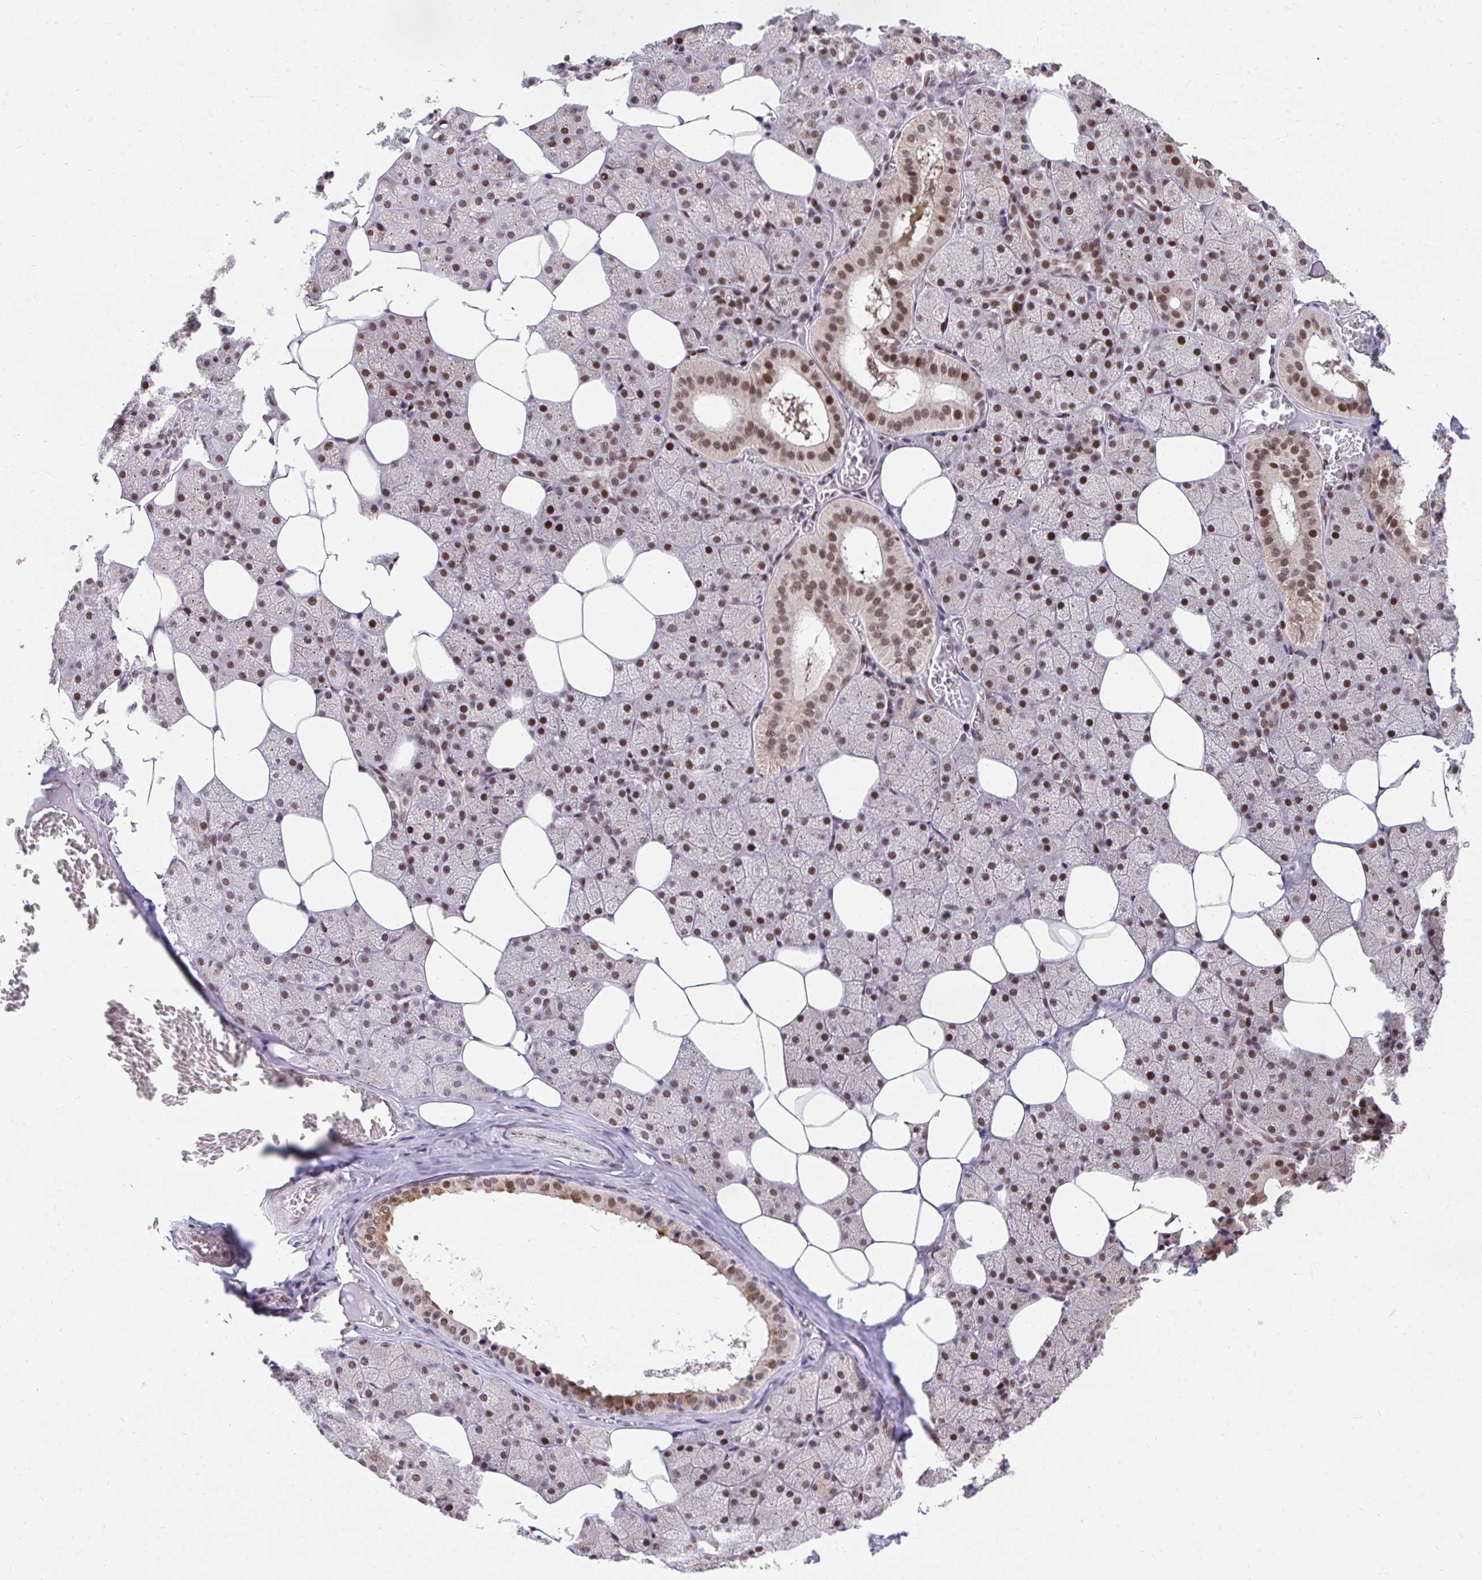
{"staining": {"intensity": "strong", "quantity": ">75%", "location": "nuclear"}, "tissue": "salivary gland", "cell_type": "Glandular cells", "image_type": "normal", "snomed": [{"axis": "morphology", "description": "Normal tissue, NOS"}, {"axis": "topography", "description": "Salivary gland"}, {"axis": "topography", "description": "Peripheral nerve tissue"}], "caption": "Protein staining displays strong nuclear staining in approximately >75% of glandular cells in normal salivary gland. The protein is stained brown, and the nuclei are stained in blue (DAB IHC with brightfield microscopy, high magnification).", "gene": "HOXA4", "patient": {"sex": "male", "age": 38}}